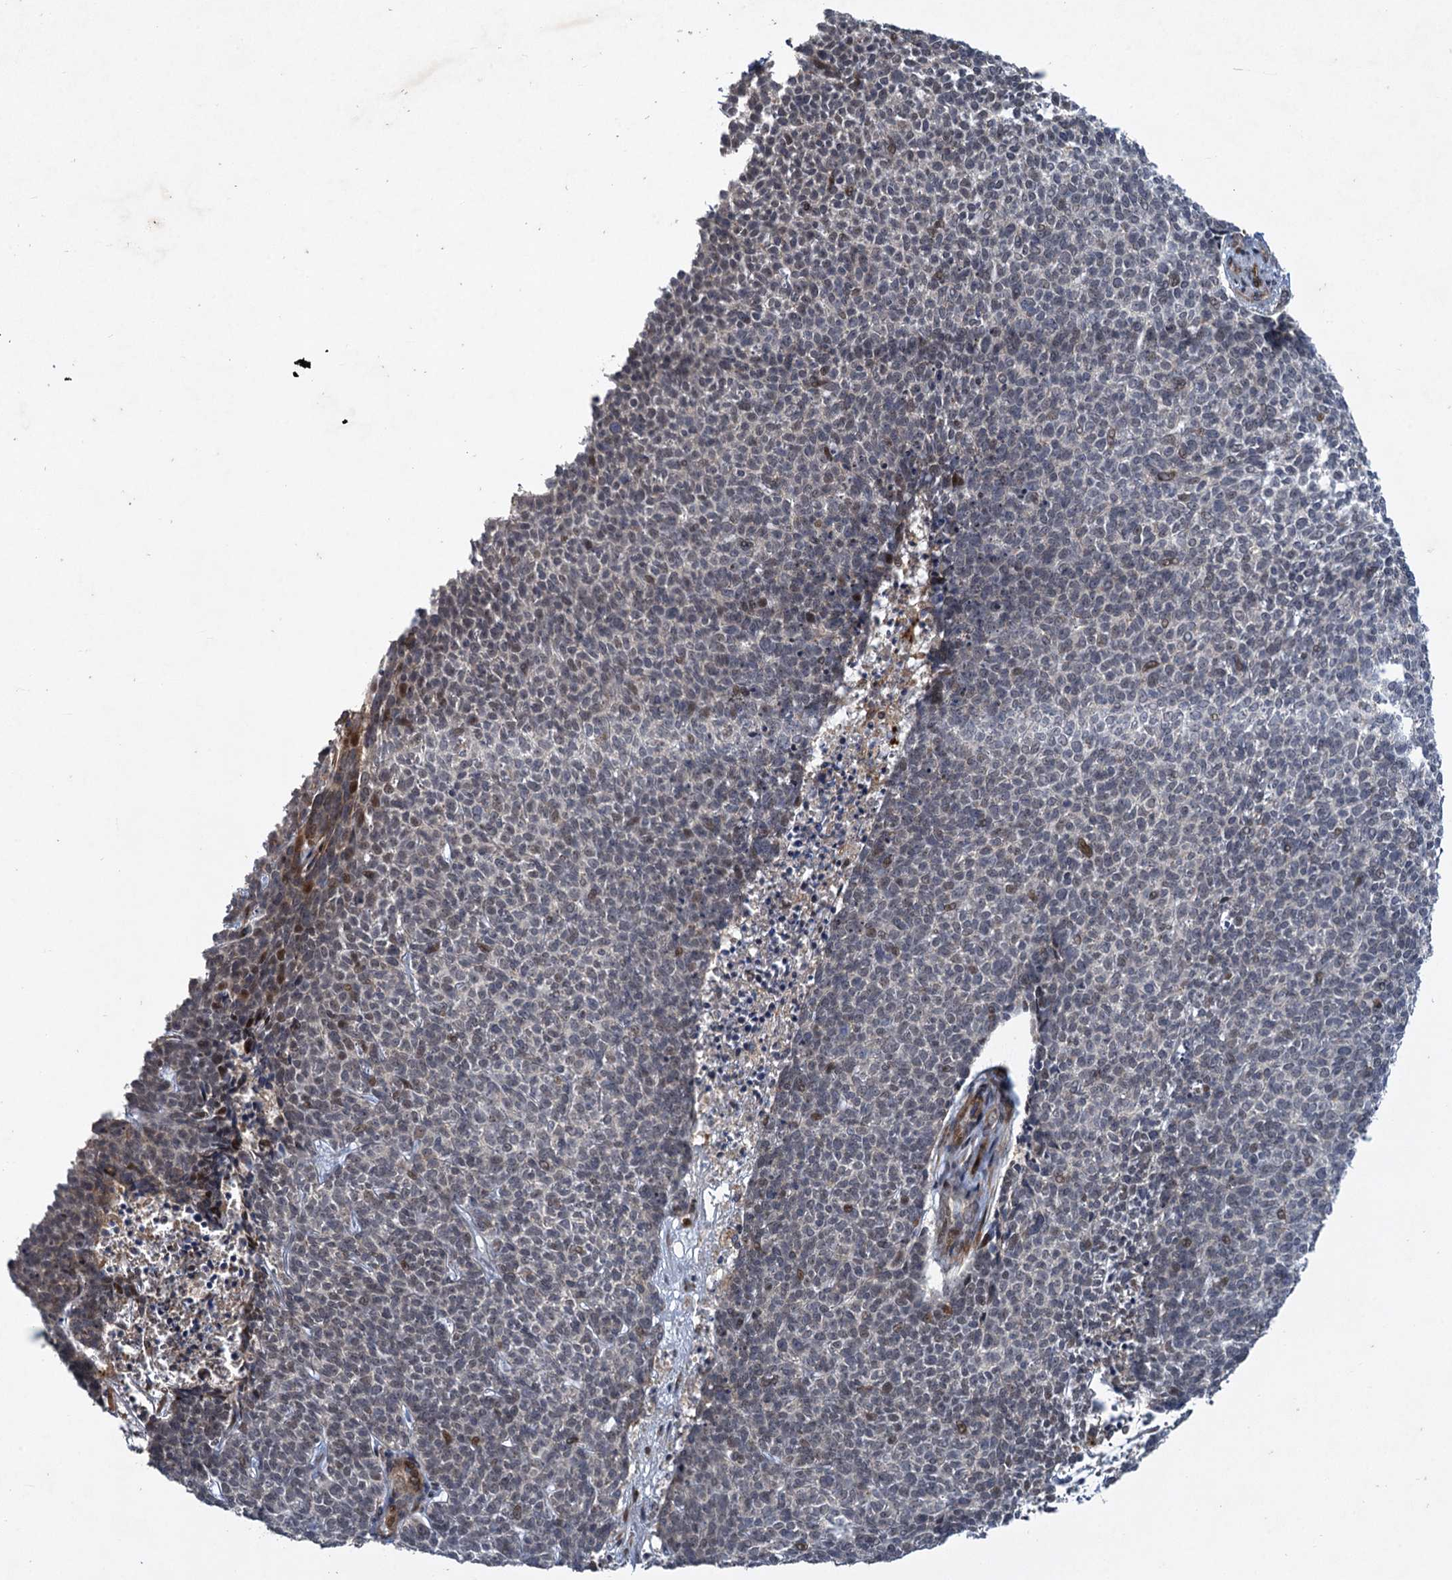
{"staining": {"intensity": "negative", "quantity": "none", "location": "none"}, "tissue": "skin cancer", "cell_type": "Tumor cells", "image_type": "cancer", "snomed": [{"axis": "morphology", "description": "Basal cell carcinoma"}, {"axis": "topography", "description": "Skin"}], "caption": "This is an IHC image of skin basal cell carcinoma. There is no staining in tumor cells.", "gene": "NUDT22", "patient": {"sex": "female", "age": 84}}